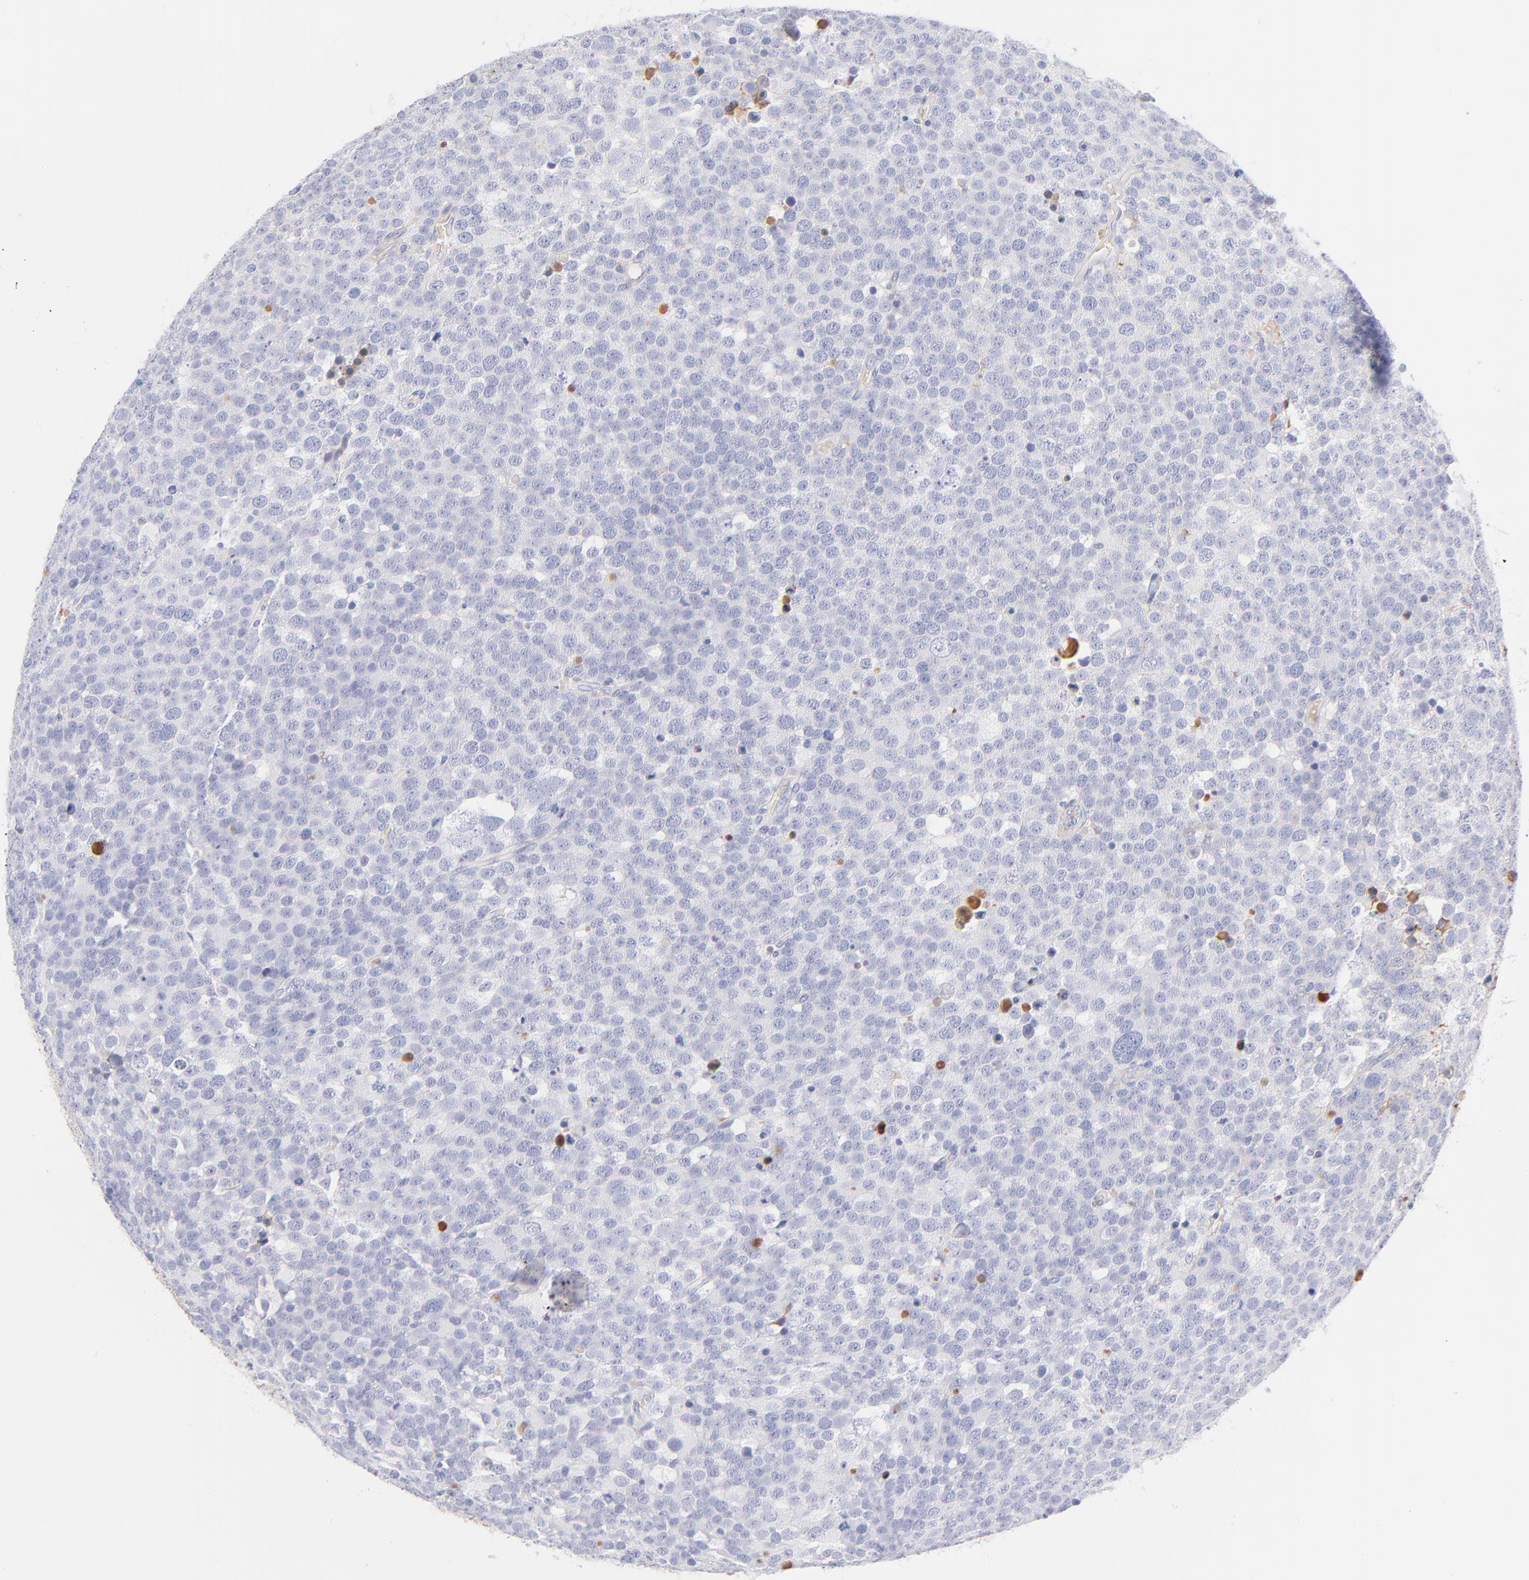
{"staining": {"intensity": "negative", "quantity": "none", "location": "none"}, "tissue": "testis cancer", "cell_type": "Tumor cells", "image_type": "cancer", "snomed": [{"axis": "morphology", "description": "Seminoma, NOS"}, {"axis": "topography", "description": "Testis"}], "caption": "Tumor cells are negative for protein expression in human seminoma (testis). Nuclei are stained in blue.", "gene": "HP", "patient": {"sex": "male", "age": 71}}